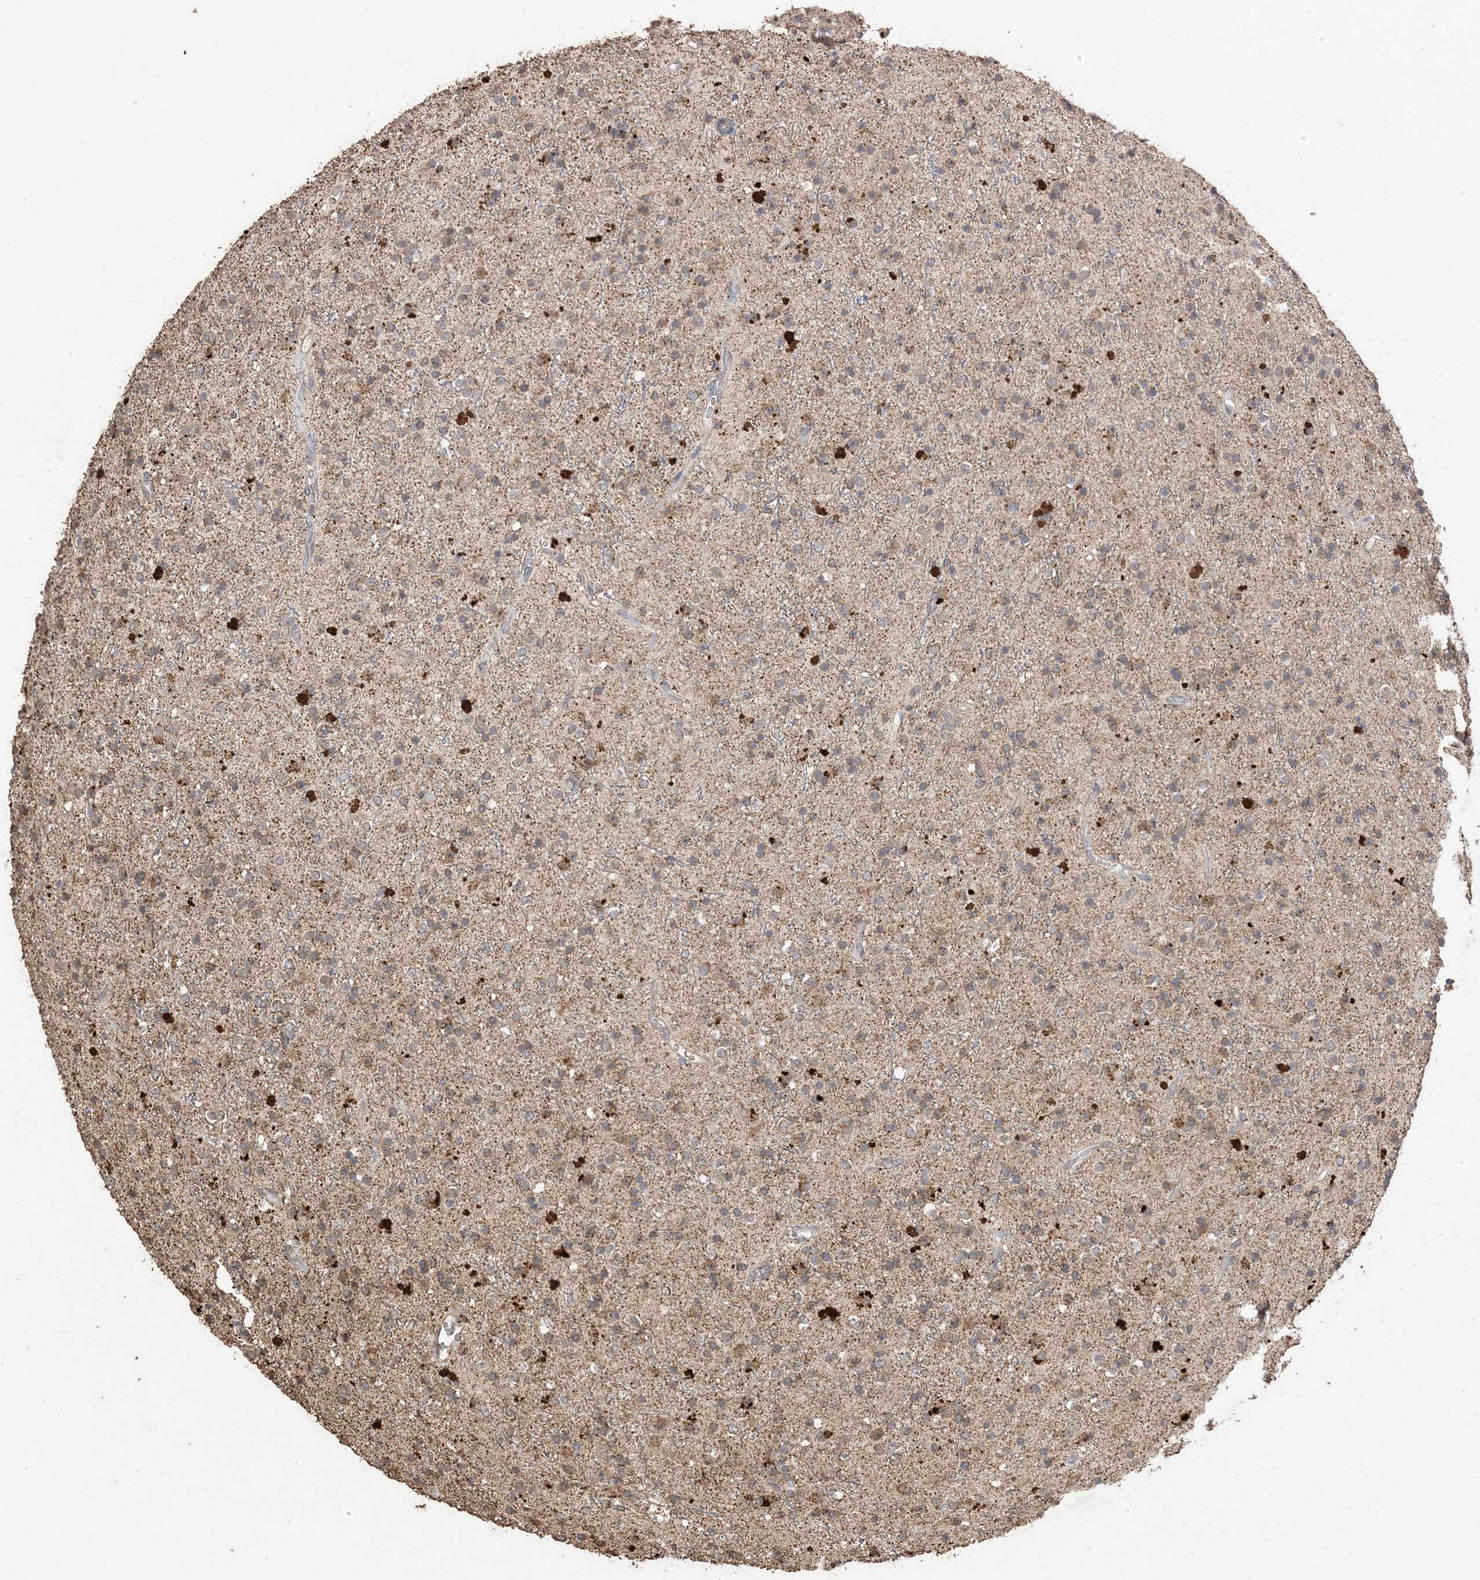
{"staining": {"intensity": "weak", "quantity": "25%-75%", "location": "cytoplasmic/membranous"}, "tissue": "glioma", "cell_type": "Tumor cells", "image_type": "cancer", "snomed": [{"axis": "morphology", "description": "Glioma, malignant, High grade"}, {"axis": "topography", "description": "Brain"}], "caption": "Weak cytoplasmic/membranous staining is present in about 25%-75% of tumor cells in high-grade glioma (malignant).", "gene": "HPS4", "patient": {"sex": "male", "age": 34}}